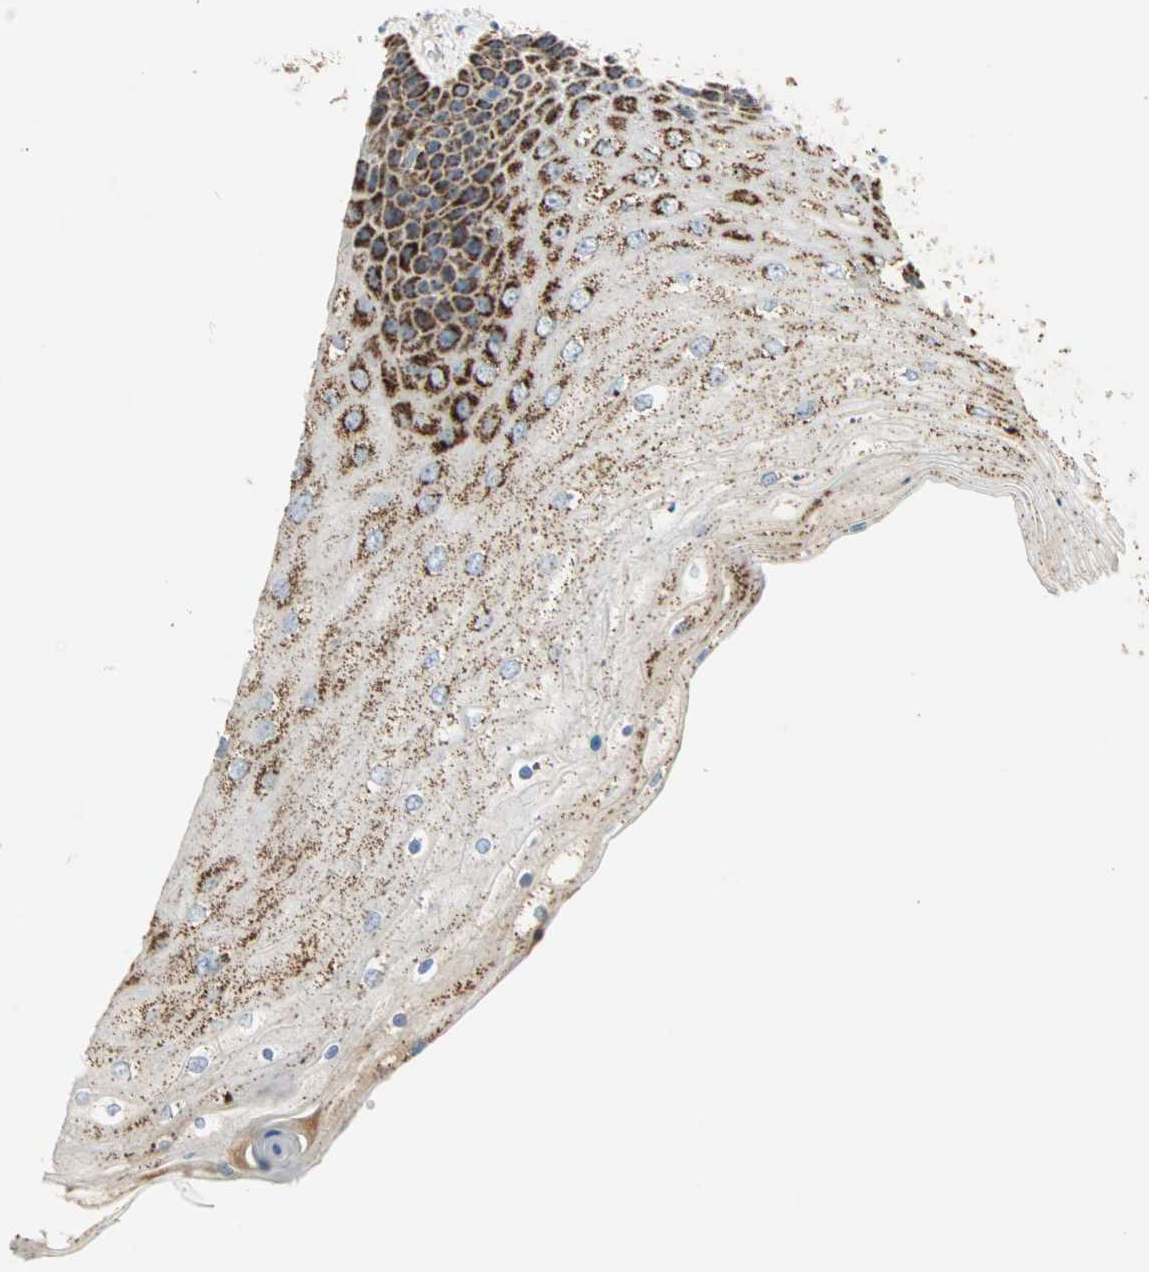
{"staining": {"intensity": "strong", "quantity": "25%-75%", "location": "cytoplasmic/membranous"}, "tissue": "skin", "cell_type": "Epidermal cells", "image_type": "normal", "snomed": [{"axis": "morphology", "description": "Normal tissue, NOS"}, {"axis": "topography", "description": "Anal"}], "caption": "Unremarkable skin displays strong cytoplasmic/membranous staining in approximately 25%-75% of epidermal cells, visualized by immunohistochemistry.", "gene": "TST", "patient": {"sex": "female", "age": 46}}